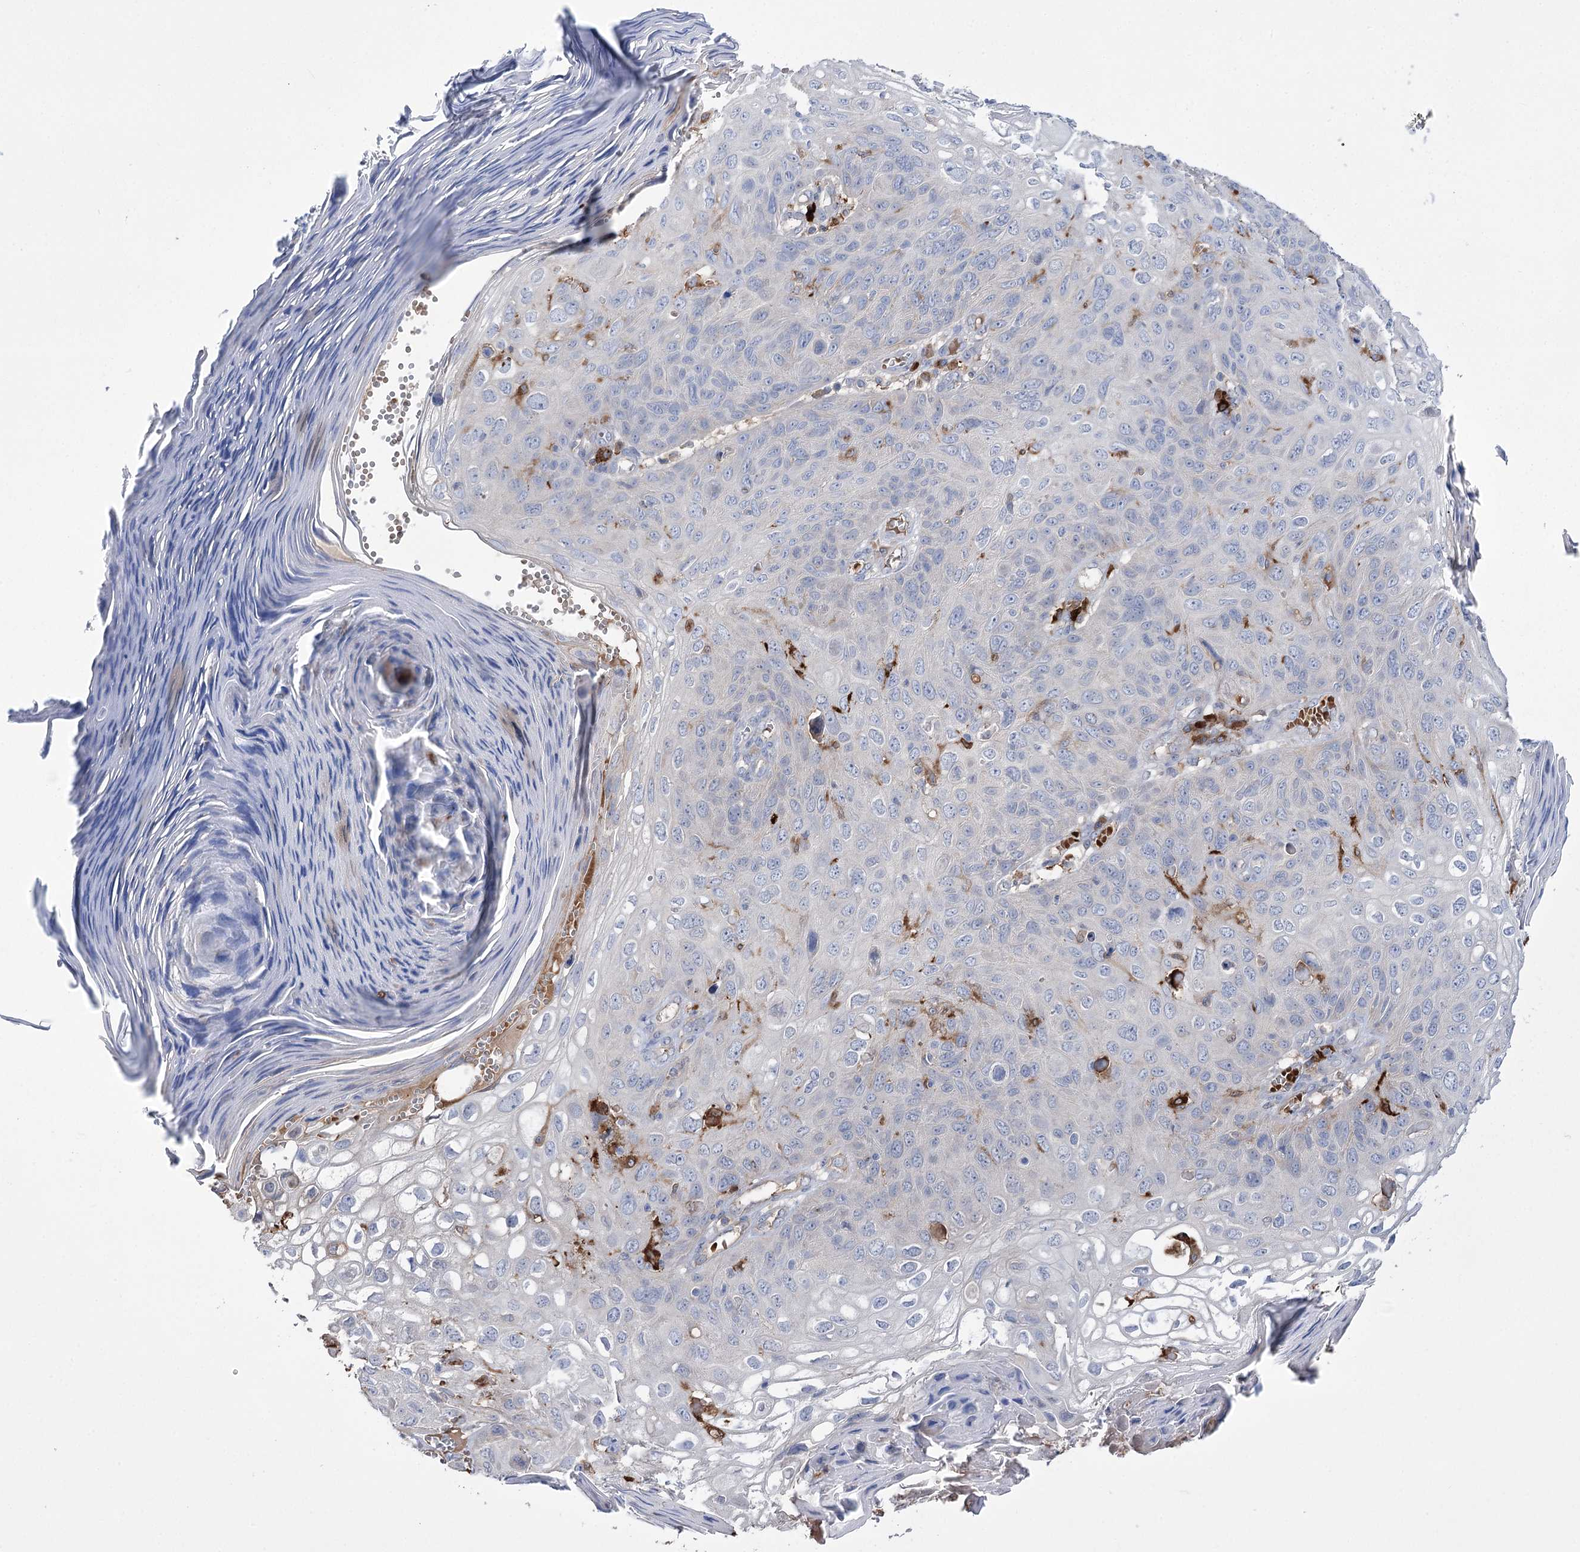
{"staining": {"intensity": "negative", "quantity": "none", "location": "none"}, "tissue": "skin cancer", "cell_type": "Tumor cells", "image_type": "cancer", "snomed": [{"axis": "morphology", "description": "Squamous cell carcinoma, NOS"}, {"axis": "topography", "description": "Skin"}], "caption": "This is a photomicrograph of immunohistochemistry (IHC) staining of skin squamous cell carcinoma, which shows no staining in tumor cells.", "gene": "ZNF622", "patient": {"sex": "female", "age": 90}}